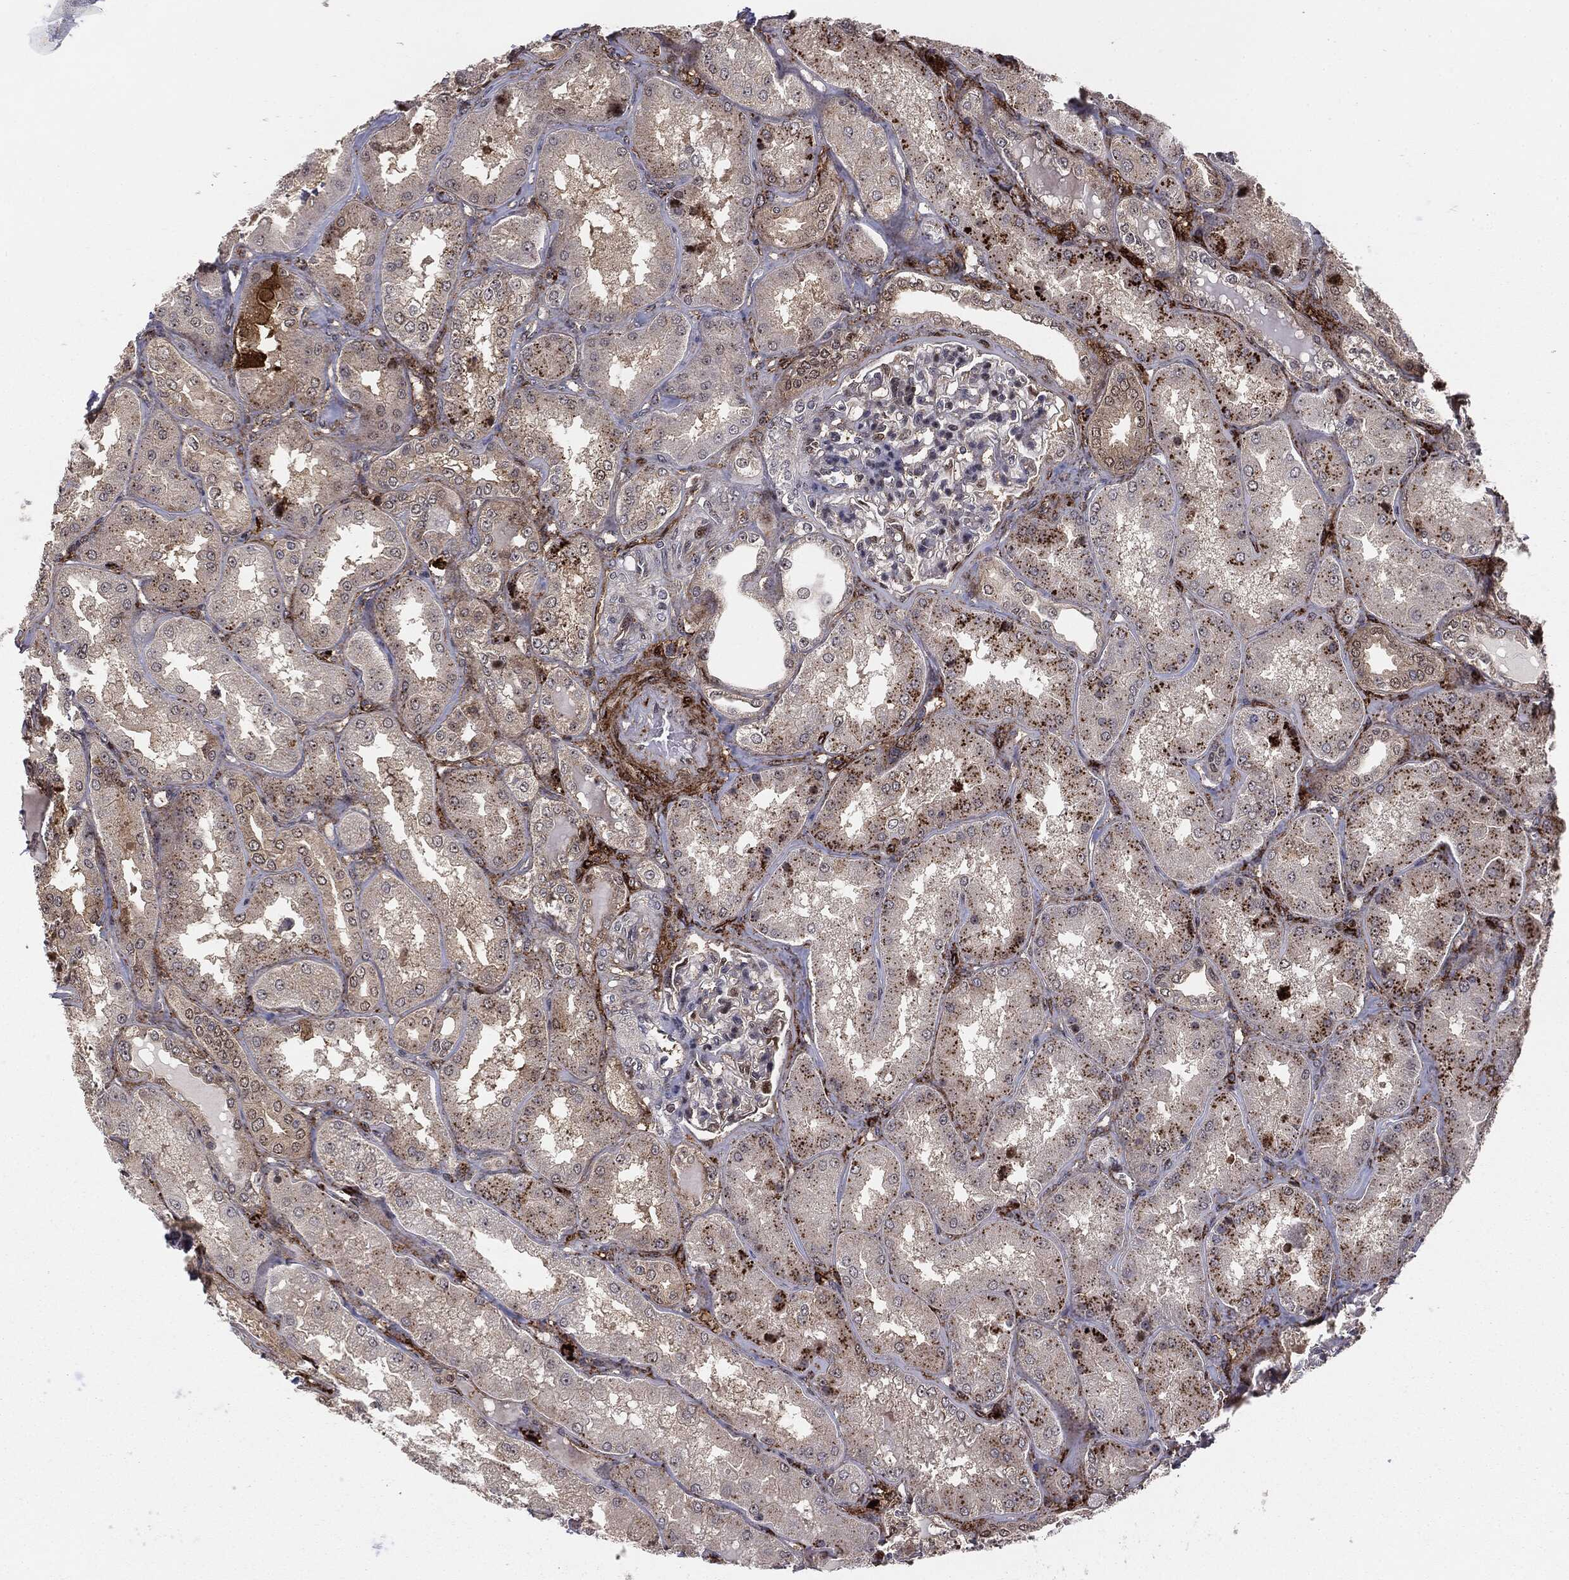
{"staining": {"intensity": "moderate", "quantity": "<25%", "location": "cytoplasmic/membranous"}, "tissue": "kidney", "cell_type": "Cells in glomeruli", "image_type": "normal", "snomed": [{"axis": "morphology", "description": "Normal tissue, NOS"}, {"axis": "topography", "description": "Kidney"}], "caption": "DAB (3,3'-diaminobenzidine) immunohistochemical staining of benign kidney demonstrates moderate cytoplasmic/membranous protein staining in about <25% of cells in glomeruli.", "gene": "PTEN", "patient": {"sex": "female", "age": 56}}